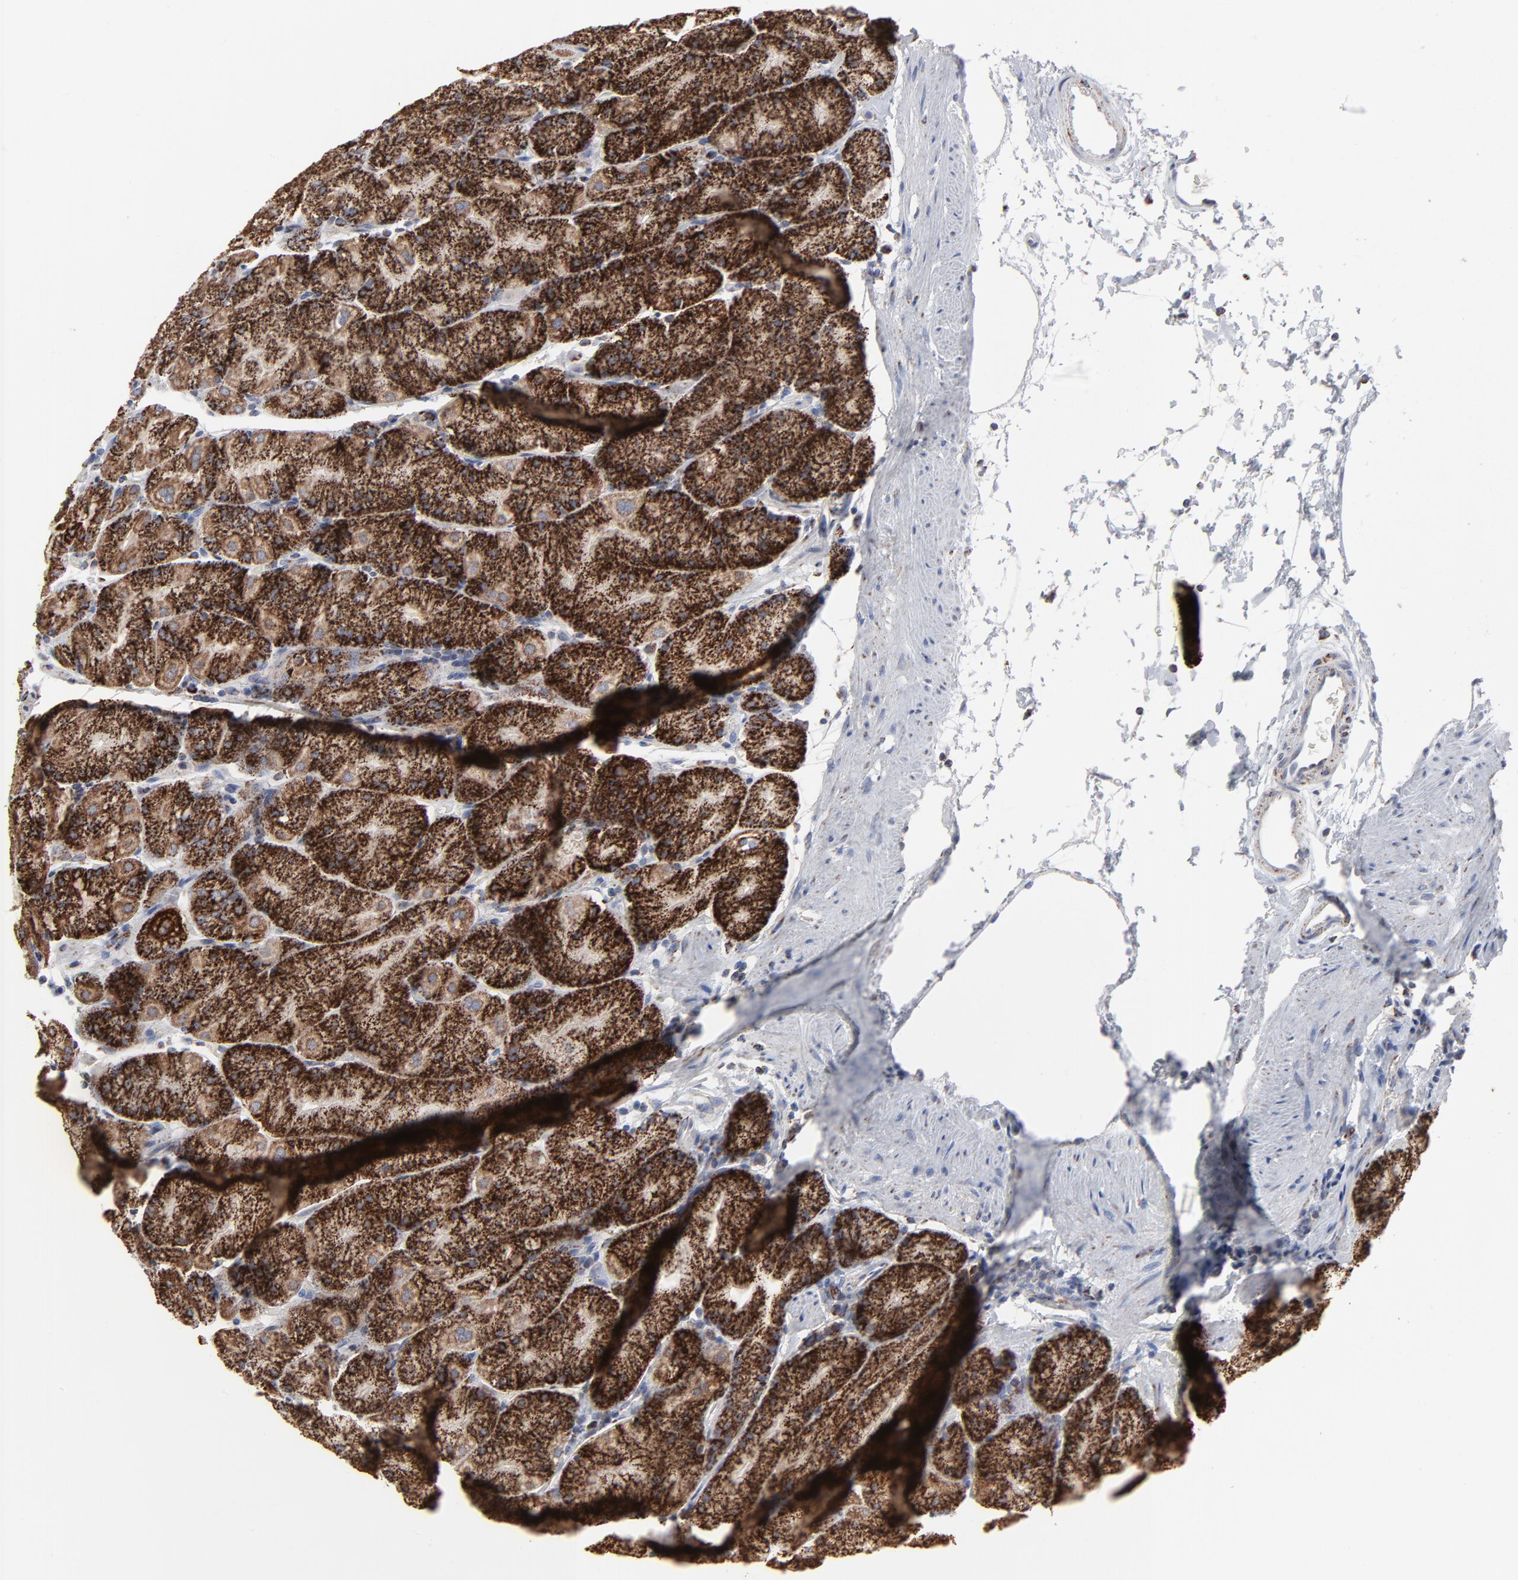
{"staining": {"intensity": "strong", "quantity": ">75%", "location": "cytoplasmic/membranous"}, "tissue": "stomach", "cell_type": "Glandular cells", "image_type": "normal", "snomed": [{"axis": "morphology", "description": "Normal tissue, NOS"}, {"axis": "topography", "description": "Stomach, upper"}, {"axis": "topography", "description": "Stomach"}], "caption": "IHC (DAB) staining of normal human stomach shows strong cytoplasmic/membranous protein expression in approximately >75% of glandular cells.", "gene": "TXNRD2", "patient": {"sex": "male", "age": 76}}